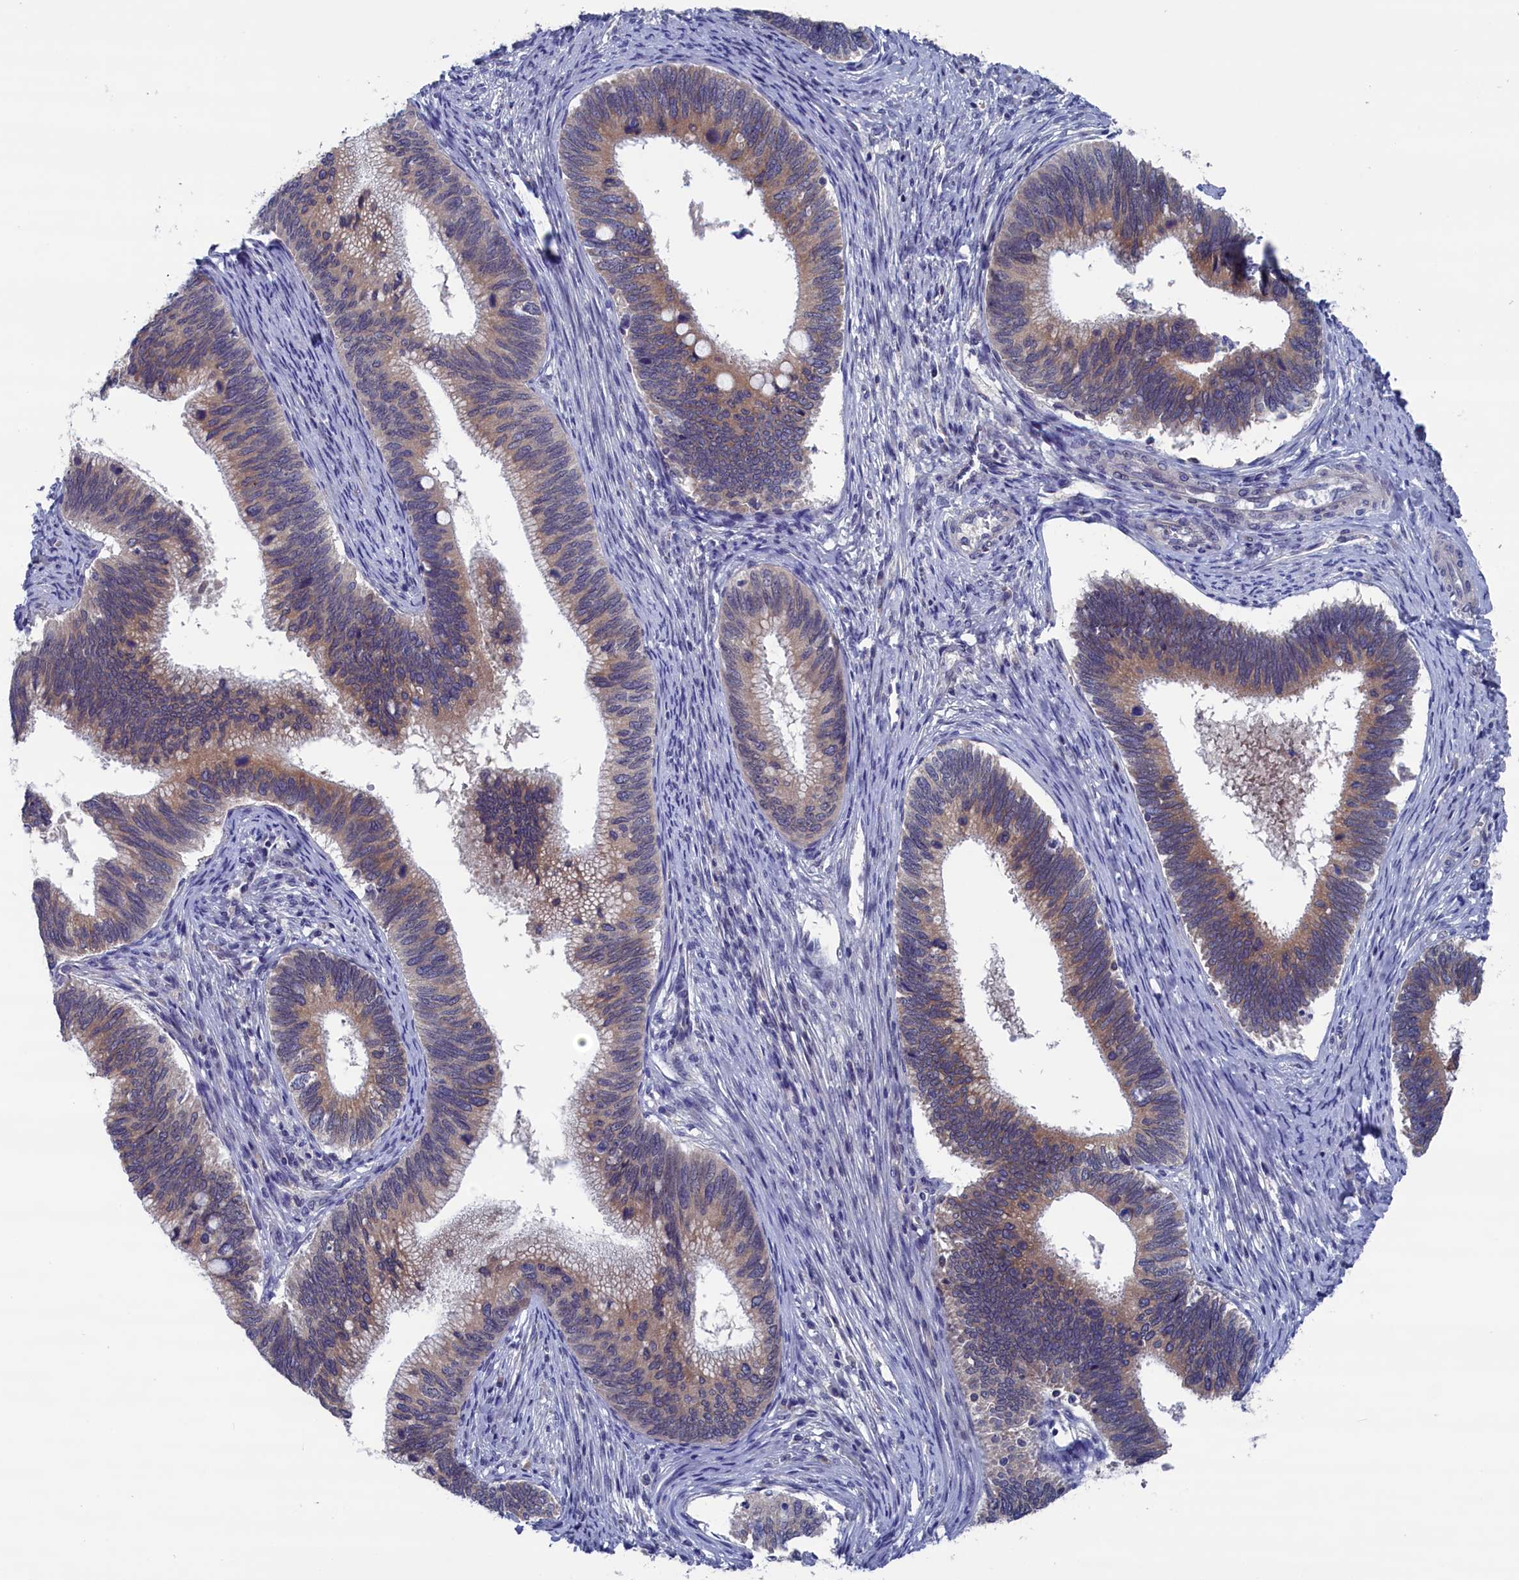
{"staining": {"intensity": "moderate", "quantity": ">75%", "location": "cytoplasmic/membranous"}, "tissue": "cervical cancer", "cell_type": "Tumor cells", "image_type": "cancer", "snomed": [{"axis": "morphology", "description": "Adenocarcinoma, NOS"}, {"axis": "topography", "description": "Cervix"}], "caption": "Protein expression analysis of adenocarcinoma (cervical) displays moderate cytoplasmic/membranous staining in approximately >75% of tumor cells. Ihc stains the protein of interest in brown and the nuclei are stained blue.", "gene": "SPATA13", "patient": {"sex": "female", "age": 42}}